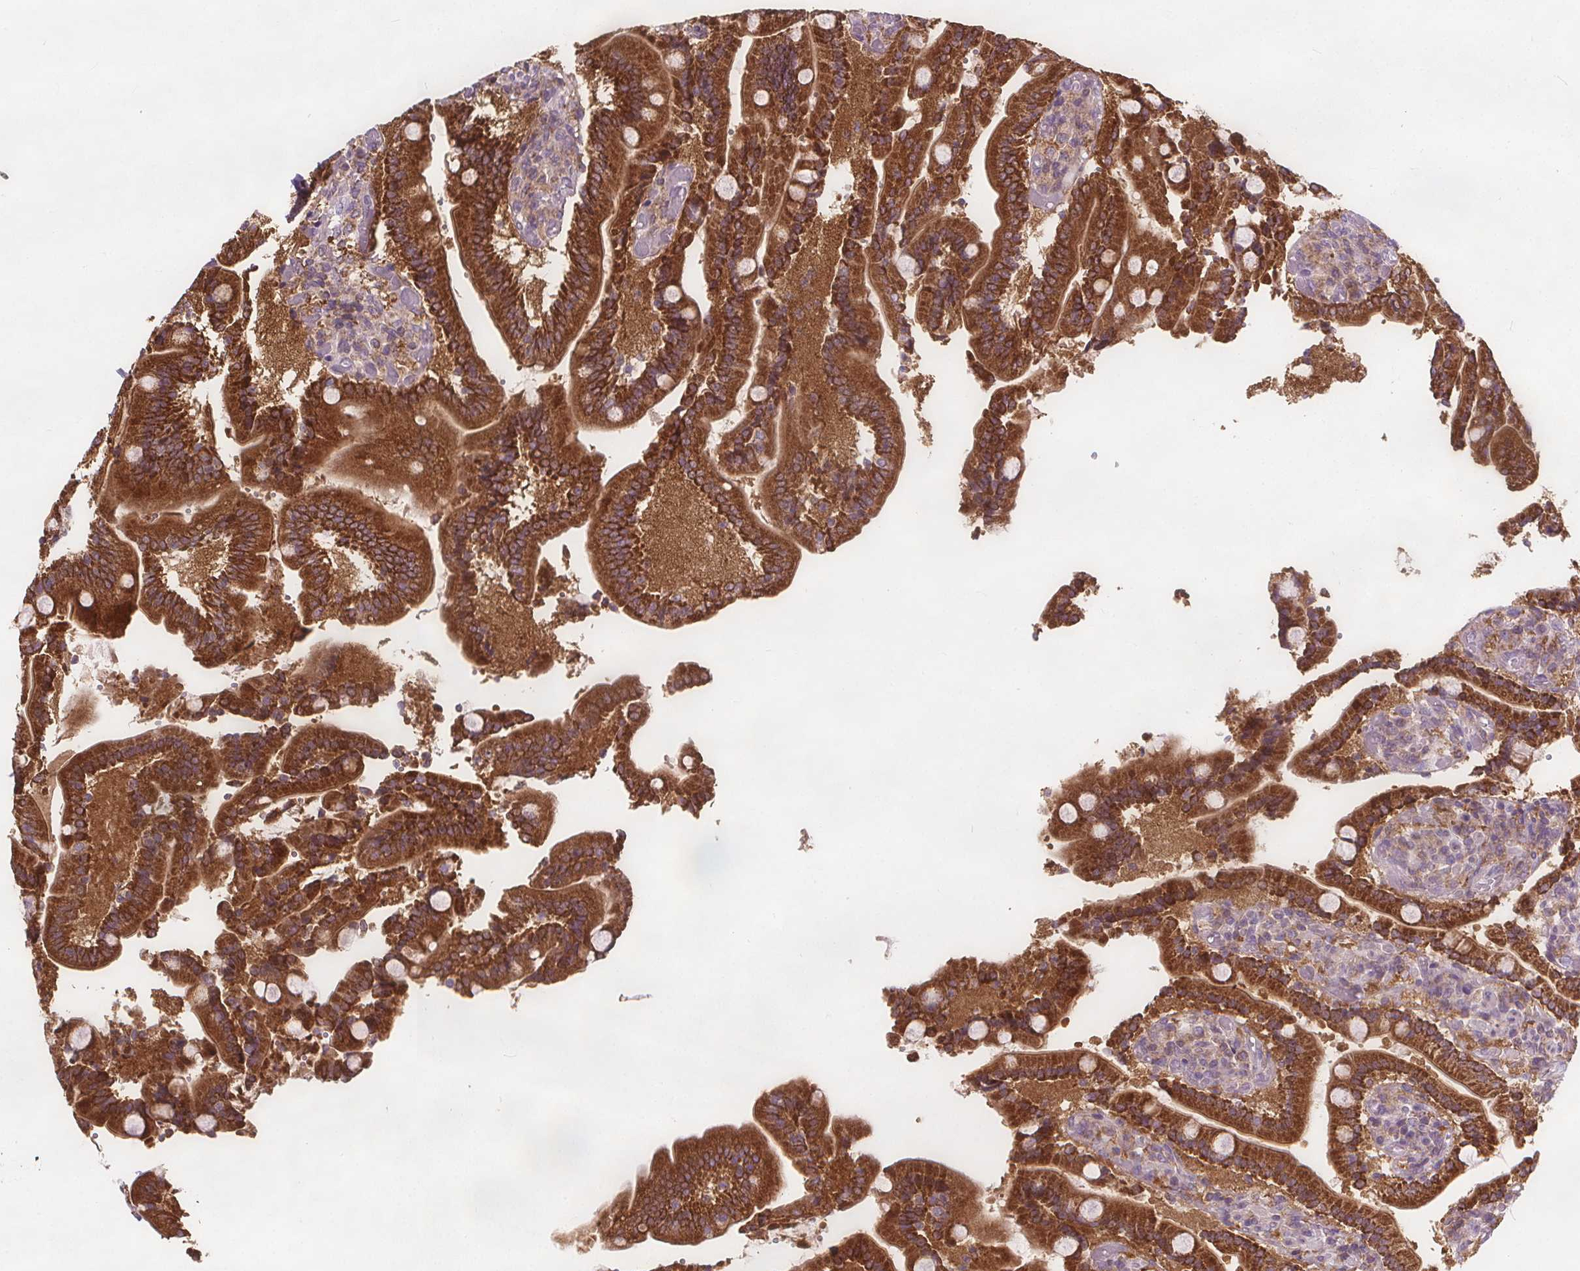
{"staining": {"intensity": "strong", "quantity": ">75%", "location": "cytoplasmic/membranous"}, "tissue": "duodenum", "cell_type": "Glandular cells", "image_type": "normal", "snomed": [{"axis": "morphology", "description": "Normal tissue, NOS"}, {"axis": "topography", "description": "Duodenum"}], "caption": "Immunohistochemistry (IHC) photomicrograph of unremarkable duodenum: human duodenum stained using immunohistochemistry (IHC) reveals high levels of strong protein expression localized specifically in the cytoplasmic/membranous of glandular cells, appearing as a cytoplasmic/membranous brown color.", "gene": "RAB20", "patient": {"sex": "female", "age": 62}}